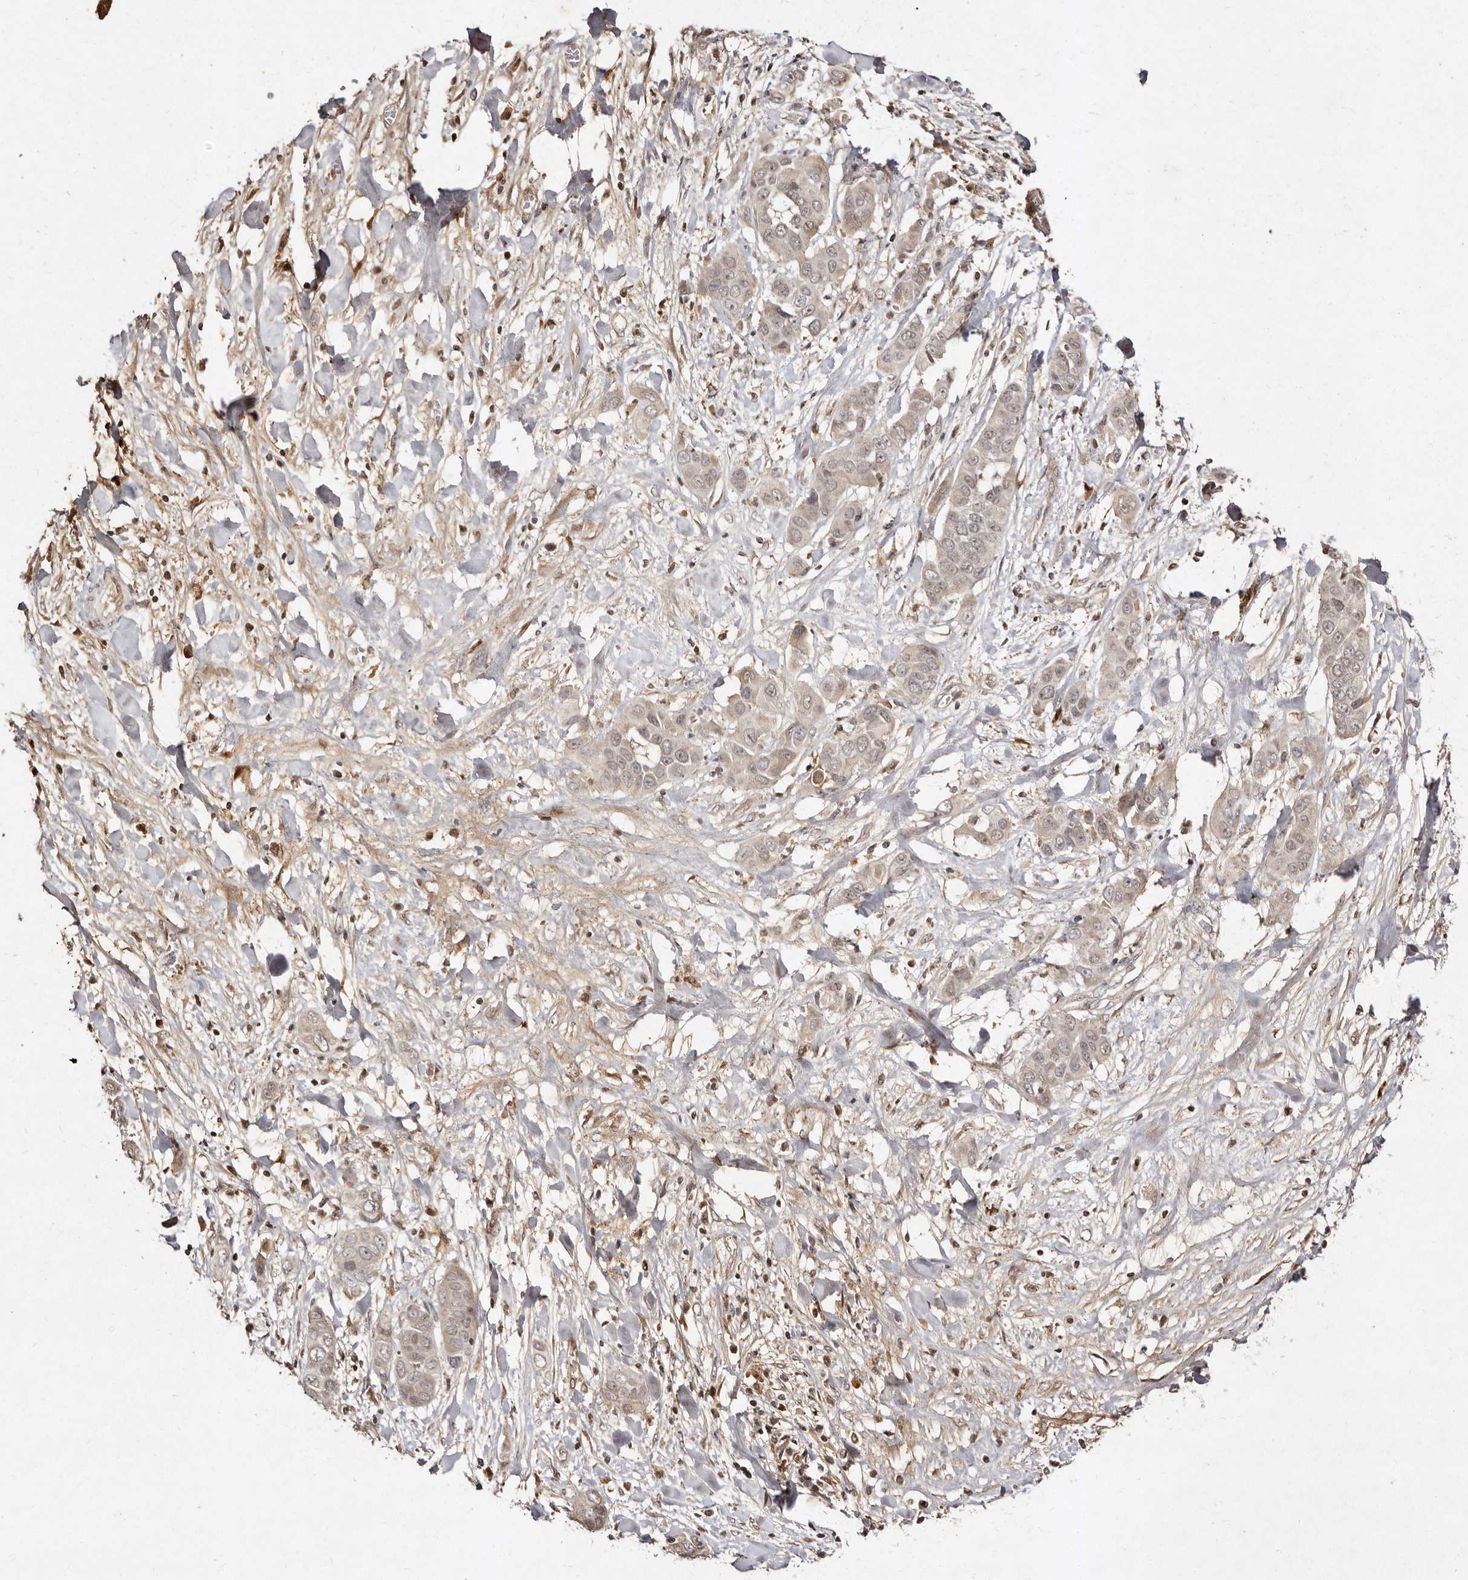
{"staining": {"intensity": "weak", "quantity": ">75%", "location": "cytoplasmic/membranous,nuclear"}, "tissue": "liver cancer", "cell_type": "Tumor cells", "image_type": "cancer", "snomed": [{"axis": "morphology", "description": "Cholangiocarcinoma"}, {"axis": "topography", "description": "Liver"}], "caption": "This photomicrograph displays immunohistochemistry staining of liver cholangiocarcinoma, with low weak cytoplasmic/membranous and nuclear staining in about >75% of tumor cells.", "gene": "LCORL", "patient": {"sex": "female", "age": 52}}